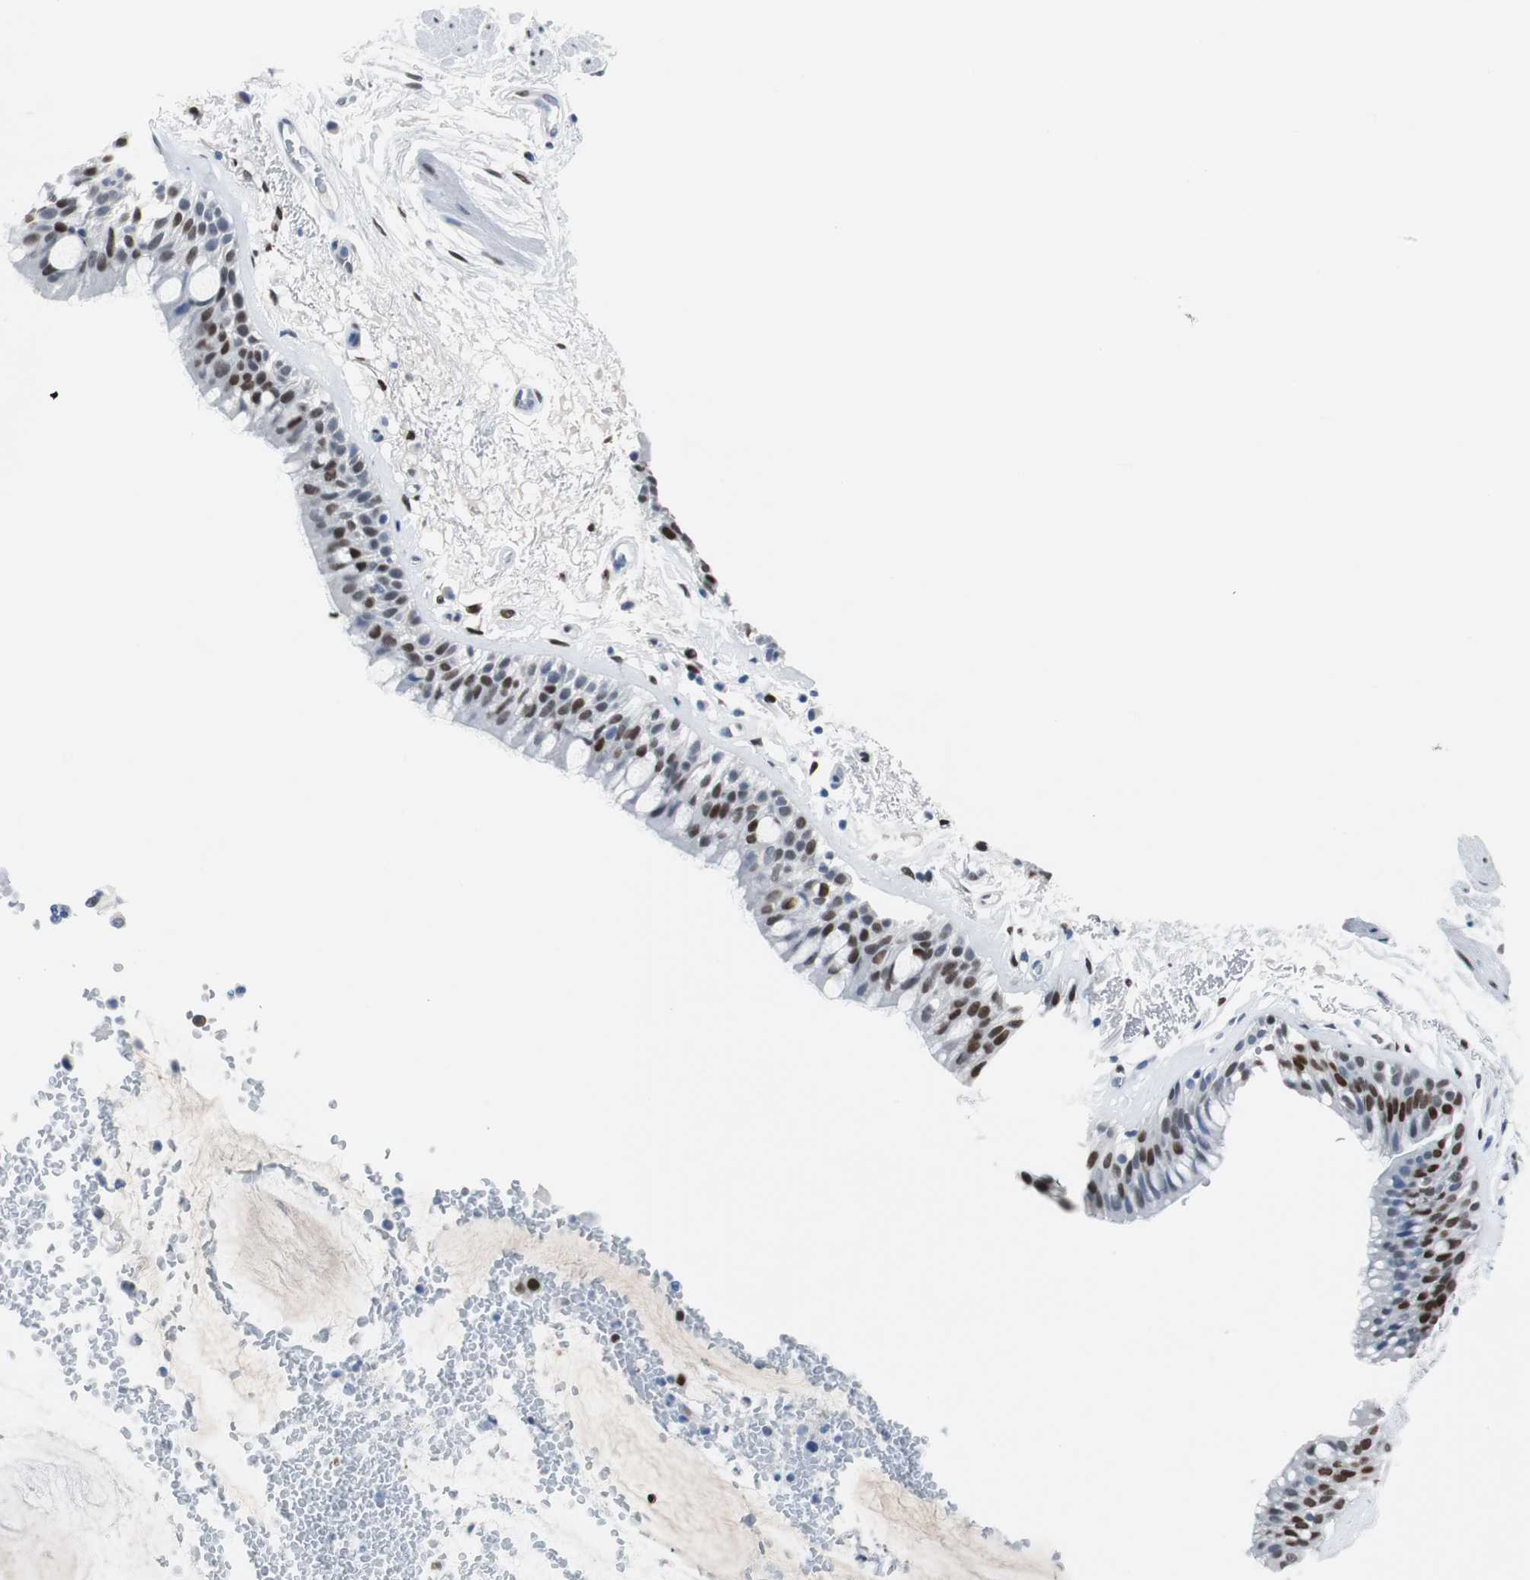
{"staining": {"intensity": "moderate", "quantity": ">75%", "location": "nuclear"}, "tissue": "bronchus", "cell_type": "Respiratory epithelial cells", "image_type": "normal", "snomed": [{"axis": "morphology", "description": "Normal tissue, NOS"}, {"axis": "topography", "description": "Bronchus"}], "caption": "Bronchus stained with immunohistochemistry exhibits moderate nuclear positivity in about >75% of respiratory epithelial cells. Immunohistochemistry stains the protein in brown and the nuclei are stained blue.", "gene": "JUN", "patient": {"sex": "male", "age": 66}}